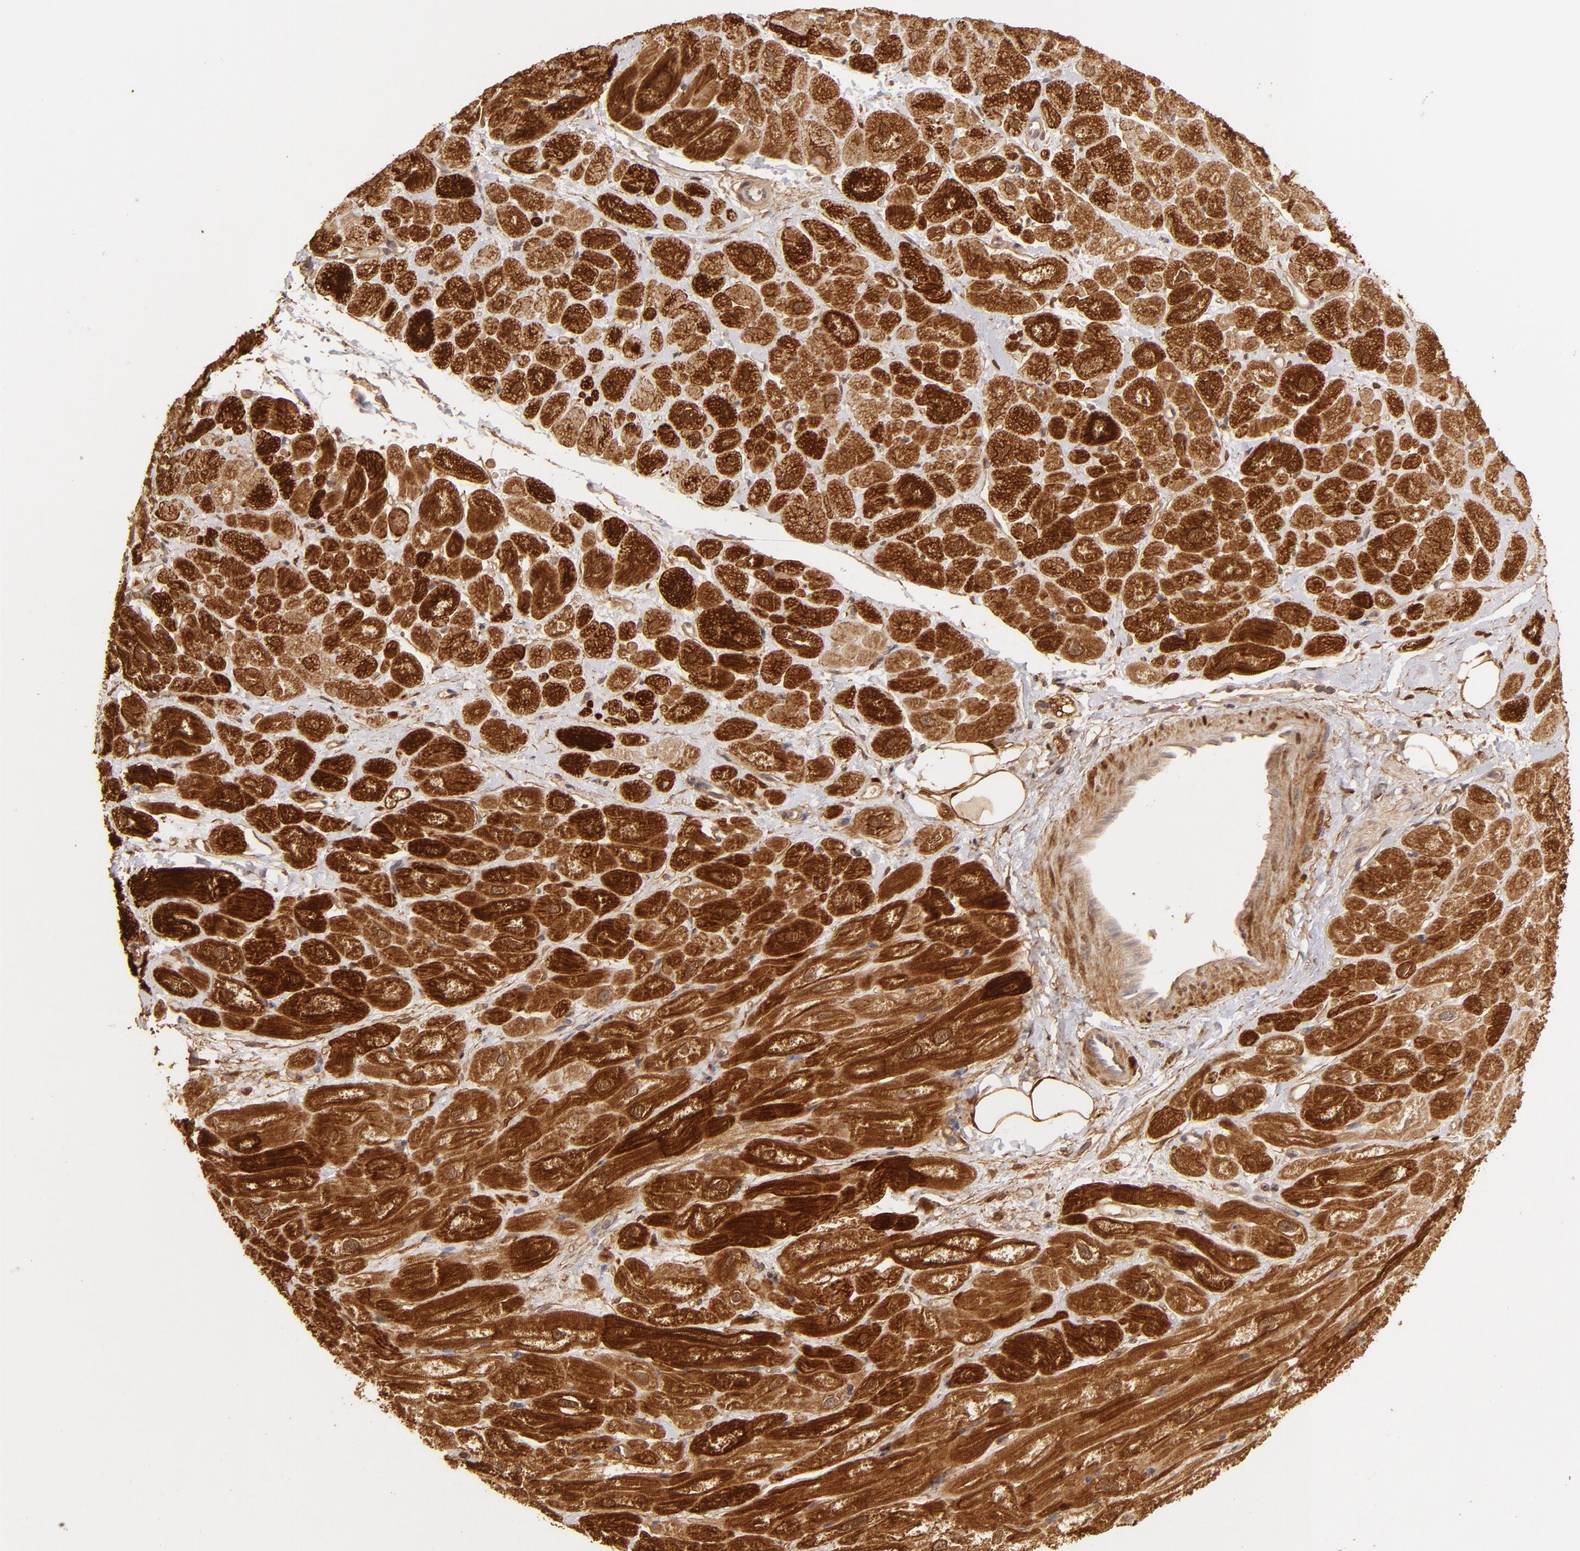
{"staining": {"intensity": "strong", "quantity": ">75%", "location": "cytoplasmic/membranous"}, "tissue": "heart muscle", "cell_type": "Cardiomyocytes", "image_type": "normal", "snomed": [{"axis": "morphology", "description": "Normal tissue, NOS"}, {"axis": "topography", "description": "Heart"}], "caption": "Brown immunohistochemical staining in normal human heart muscle shows strong cytoplasmic/membranous expression in approximately >75% of cardiomyocytes.", "gene": "HSPB6", "patient": {"sex": "male", "age": 49}}